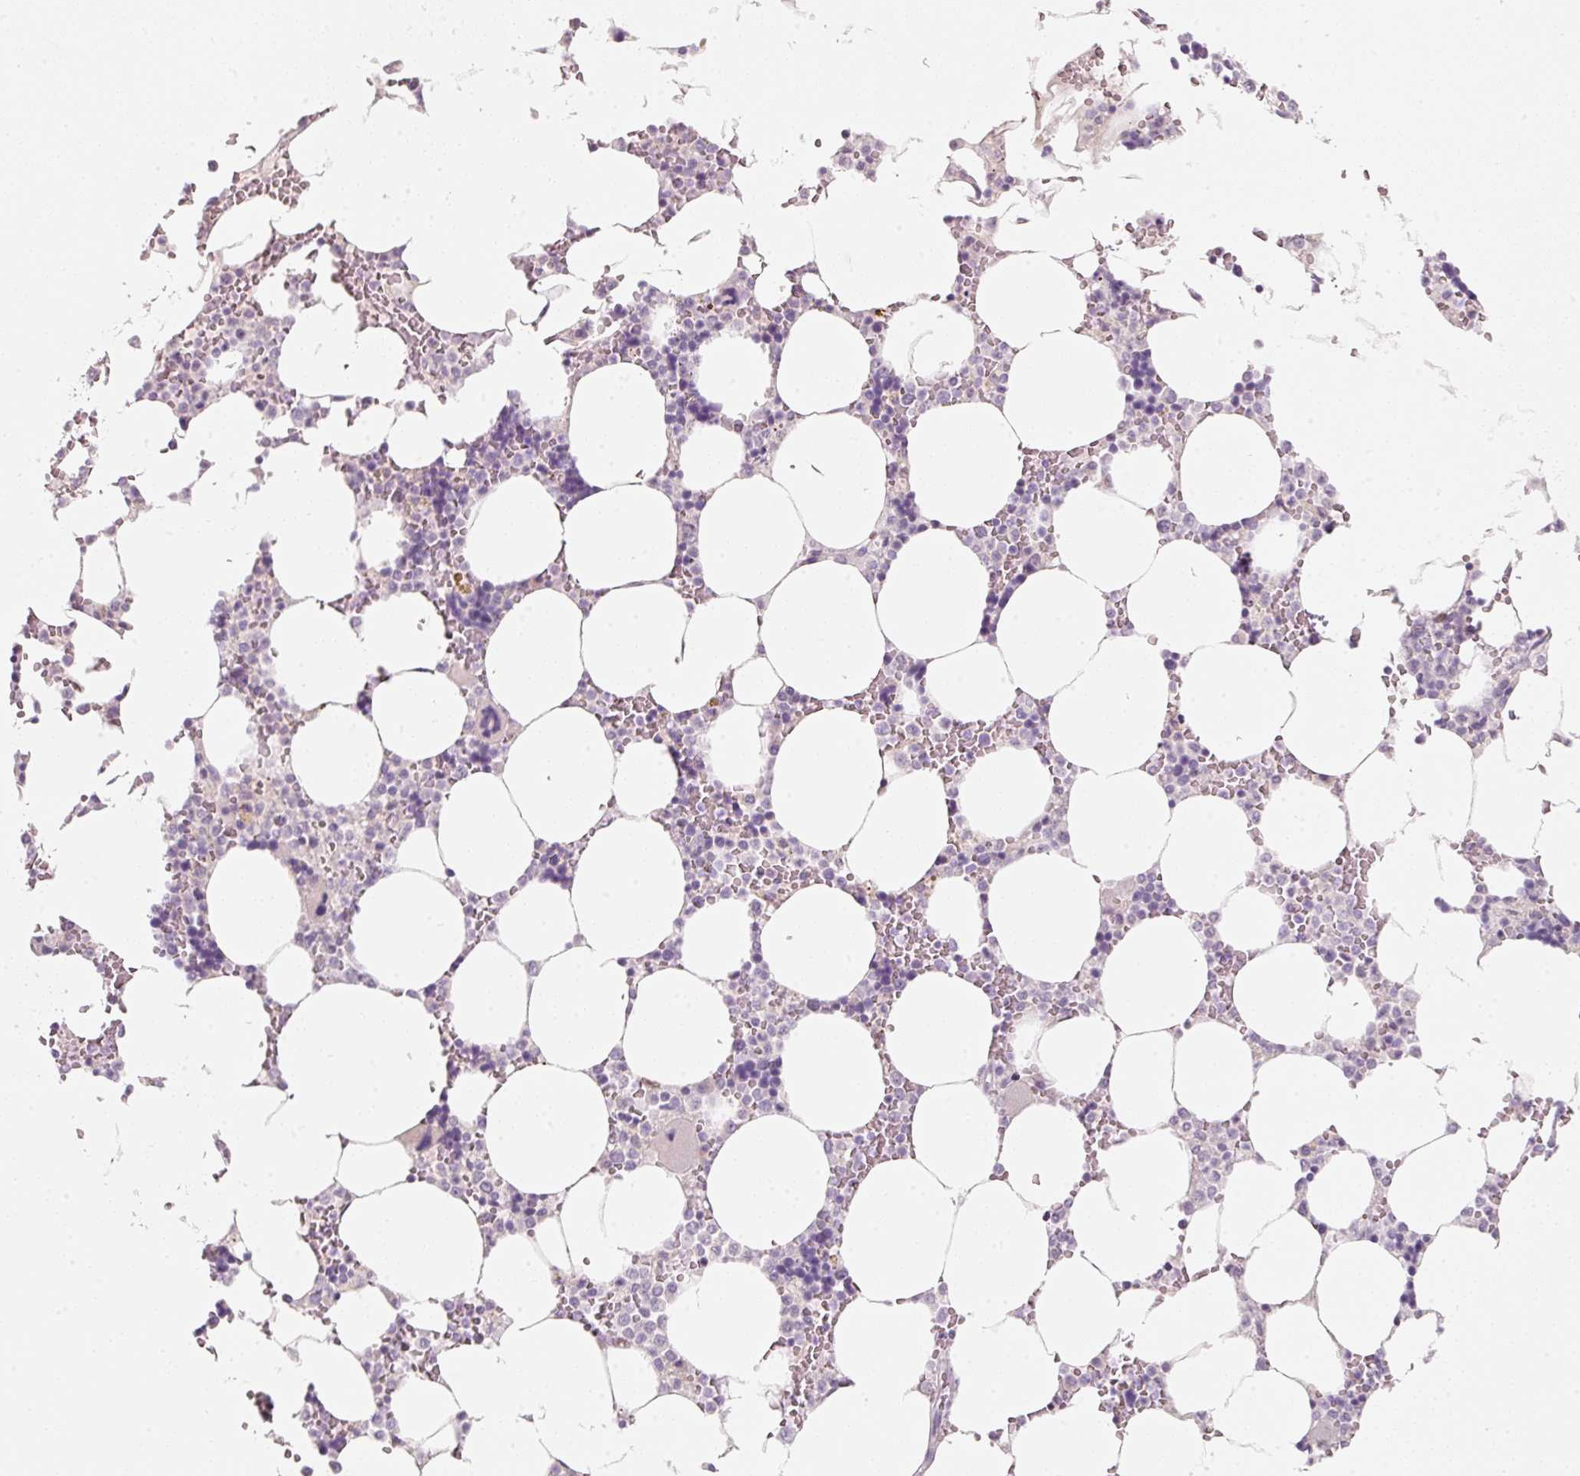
{"staining": {"intensity": "negative", "quantity": "none", "location": "none"}, "tissue": "bone marrow", "cell_type": "Hematopoietic cells", "image_type": "normal", "snomed": [{"axis": "morphology", "description": "Normal tissue, NOS"}, {"axis": "topography", "description": "Bone marrow"}], "caption": "IHC photomicrograph of normal bone marrow stained for a protein (brown), which displays no expression in hematopoietic cells. (Stains: DAB (3,3'-diaminobenzidine) immunohistochemistry (IHC) with hematoxylin counter stain, Microscopy: brightfield microscopy at high magnification).", "gene": "ENSG00000206549", "patient": {"sex": "male", "age": 64}}